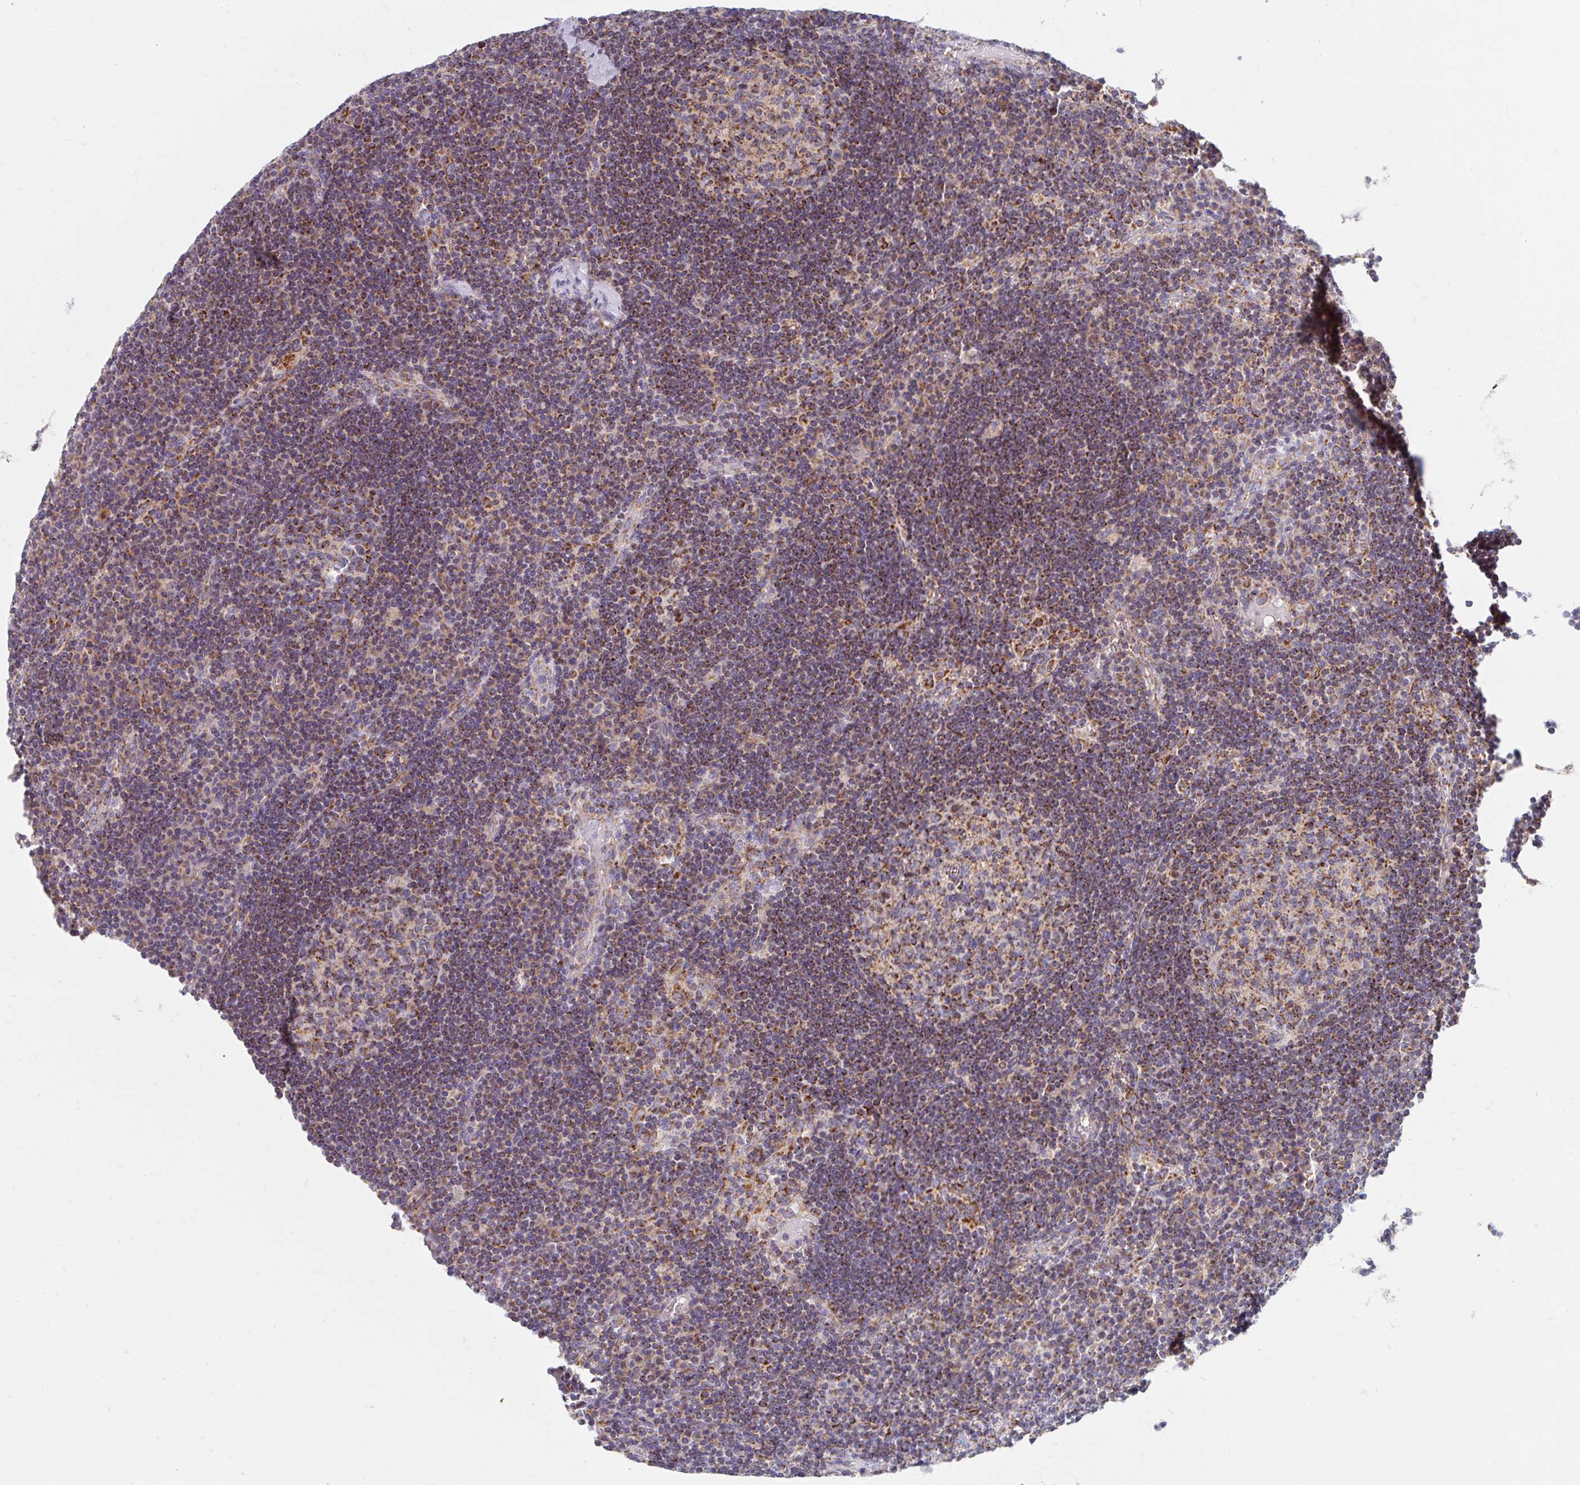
{"staining": {"intensity": "moderate", "quantity": "25%-75%", "location": "cytoplasmic/membranous"}, "tissue": "lymph node", "cell_type": "Germinal center cells", "image_type": "normal", "snomed": [{"axis": "morphology", "description": "Normal tissue, NOS"}, {"axis": "topography", "description": "Lymph node"}], "caption": "This histopathology image demonstrates unremarkable lymph node stained with IHC to label a protein in brown. The cytoplasmic/membranous of germinal center cells show moderate positivity for the protein. Nuclei are counter-stained blue.", "gene": "MAVS", "patient": {"sex": "male", "age": 67}}